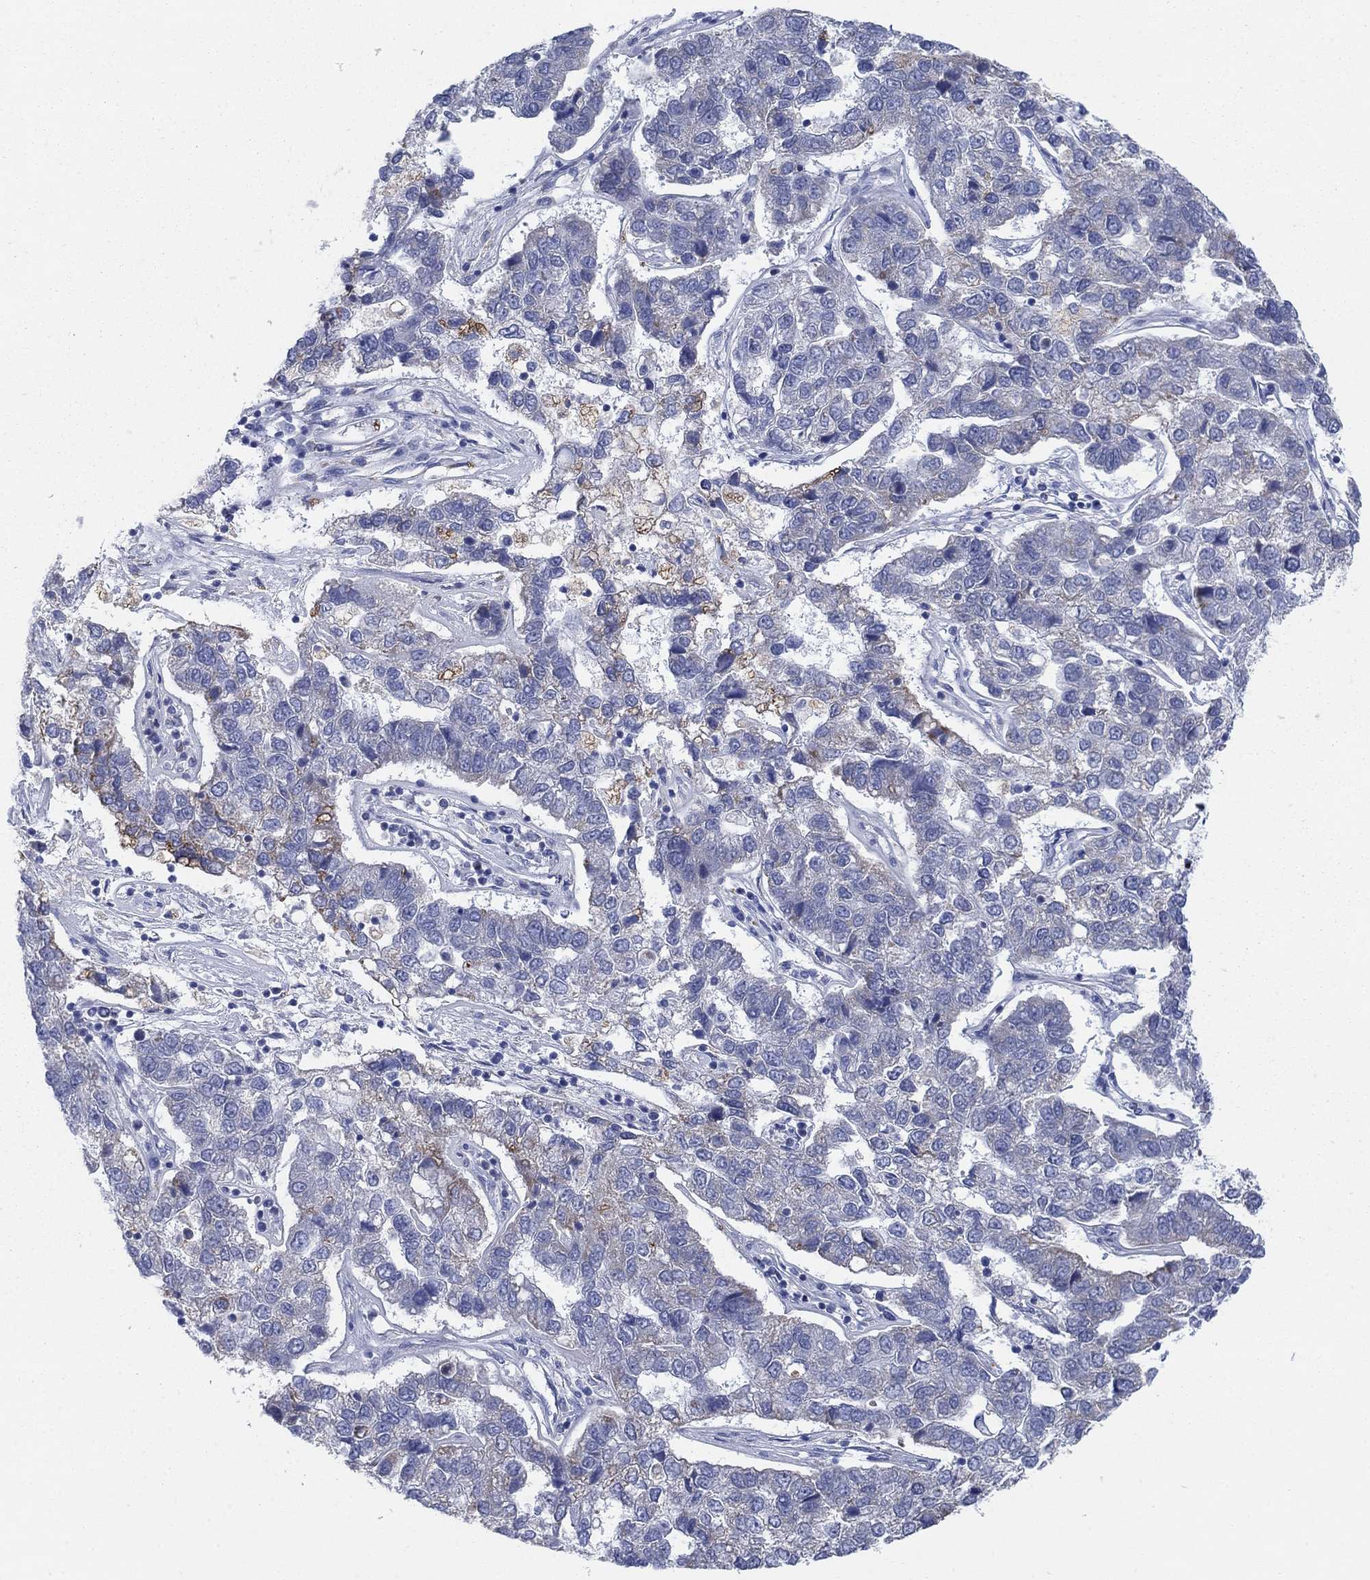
{"staining": {"intensity": "moderate", "quantity": "<25%", "location": "cytoplasmic/membranous"}, "tissue": "pancreatic cancer", "cell_type": "Tumor cells", "image_type": "cancer", "snomed": [{"axis": "morphology", "description": "Adenocarcinoma, NOS"}, {"axis": "topography", "description": "Pancreas"}], "caption": "Immunohistochemistry (IHC) (DAB) staining of adenocarcinoma (pancreatic) demonstrates moderate cytoplasmic/membranous protein expression in about <25% of tumor cells.", "gene": "SCCPDH", "patient": {"sex": "female", "age": 61}}